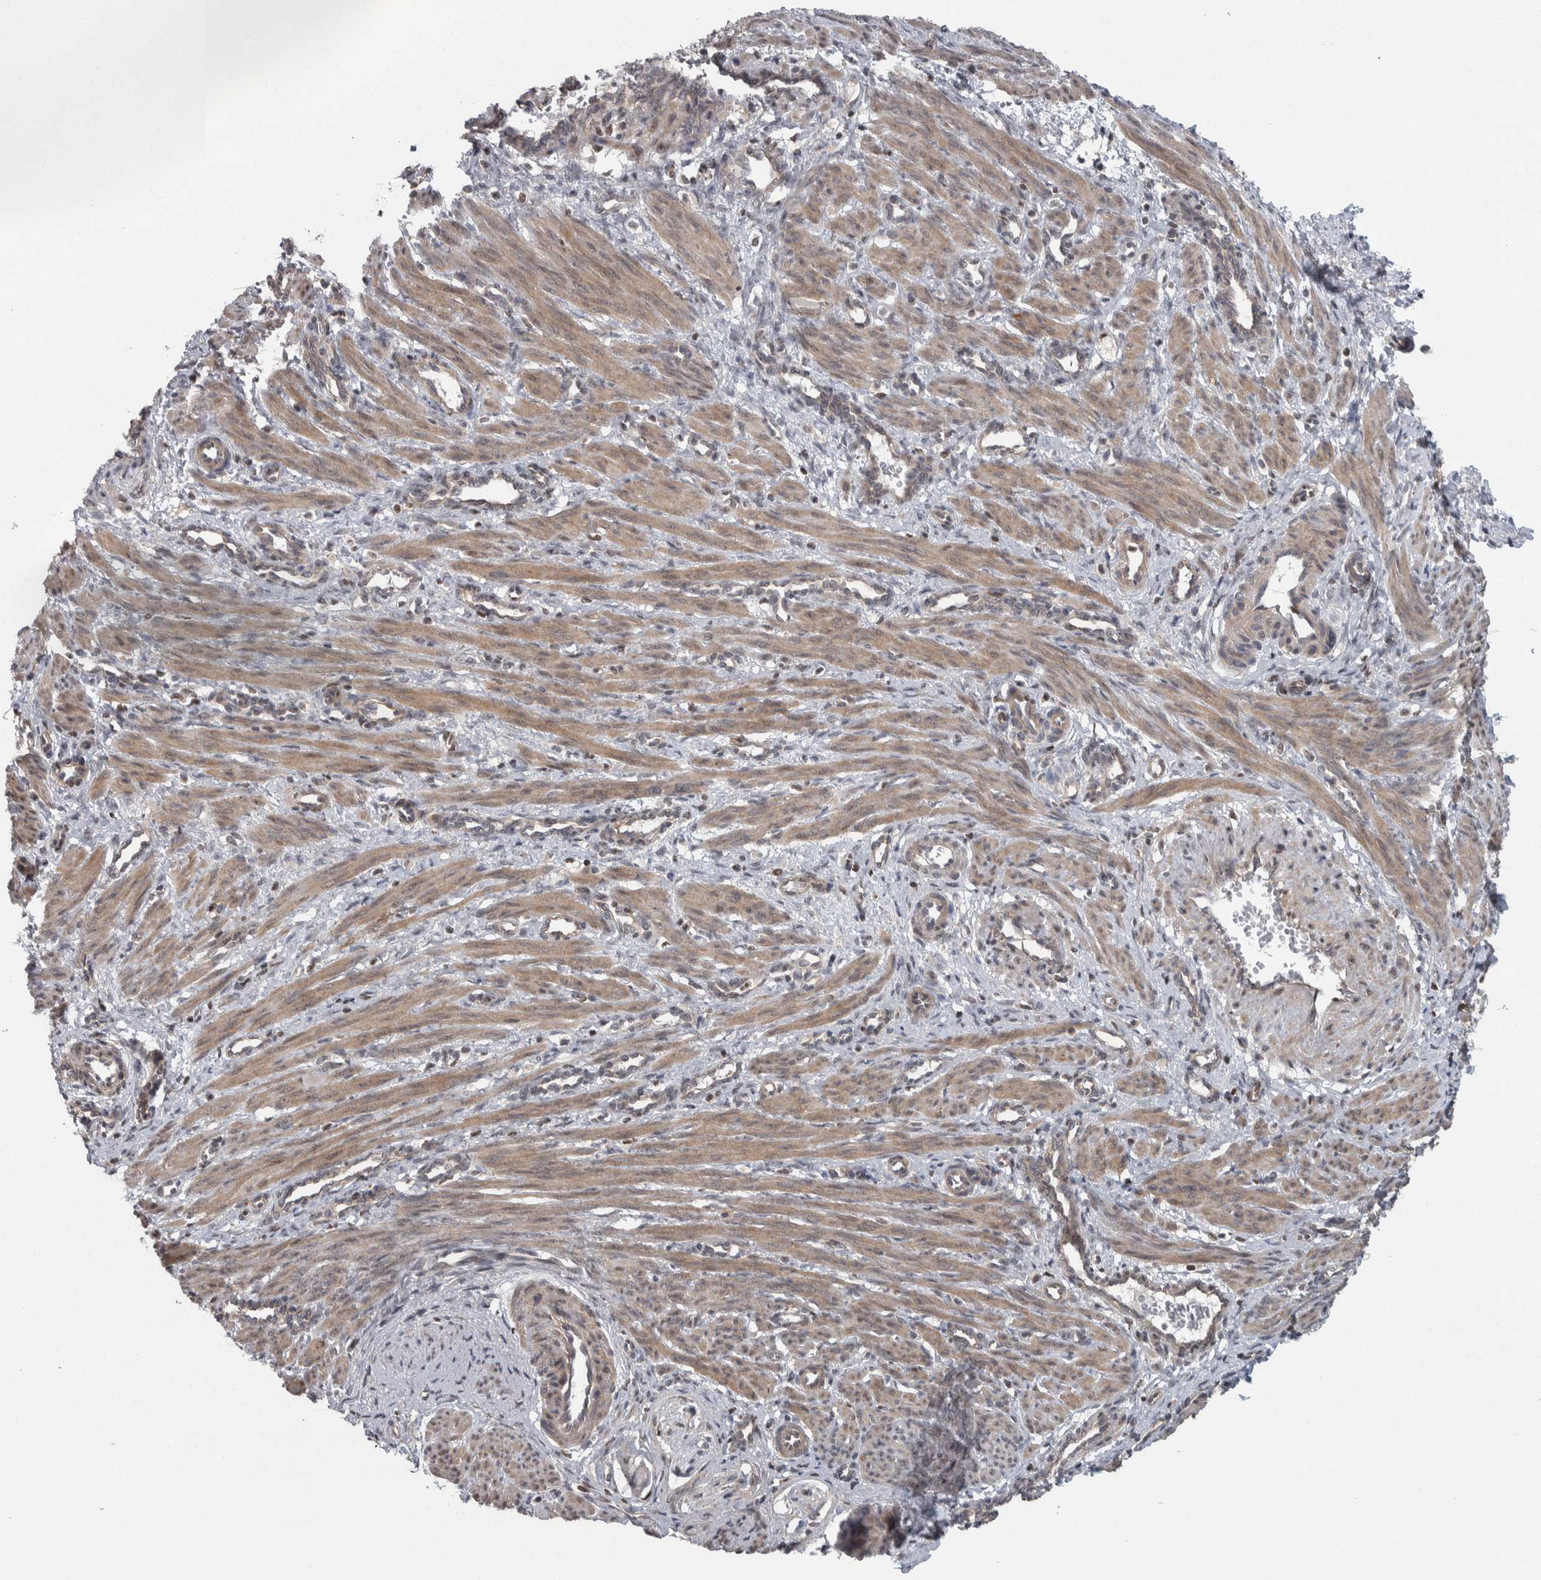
{"staining": {"intensity": "moderate", "quantity": ">75%", "location": "cytoplasmic/membranous"}, "tissue": "smooth muscle", "cell_type": "Smooth muscle cells", "image_type": "normal", "snomed": [{"axis": "morphology", "description": "Normal tissue, NOS"}, {"axis": "topography", "description": "Endometrium"}], "caption": "Moderate cytoplasmic/membranous protein staining is identified in about >75% of smooth muscle cells in smooth muscle. Immunohistochemistry (ihc) stains the protein of interest in brown and the nuclei are stained blue.", "gene": "CWC27", "patient": {"sex": "female", "age": 33}}